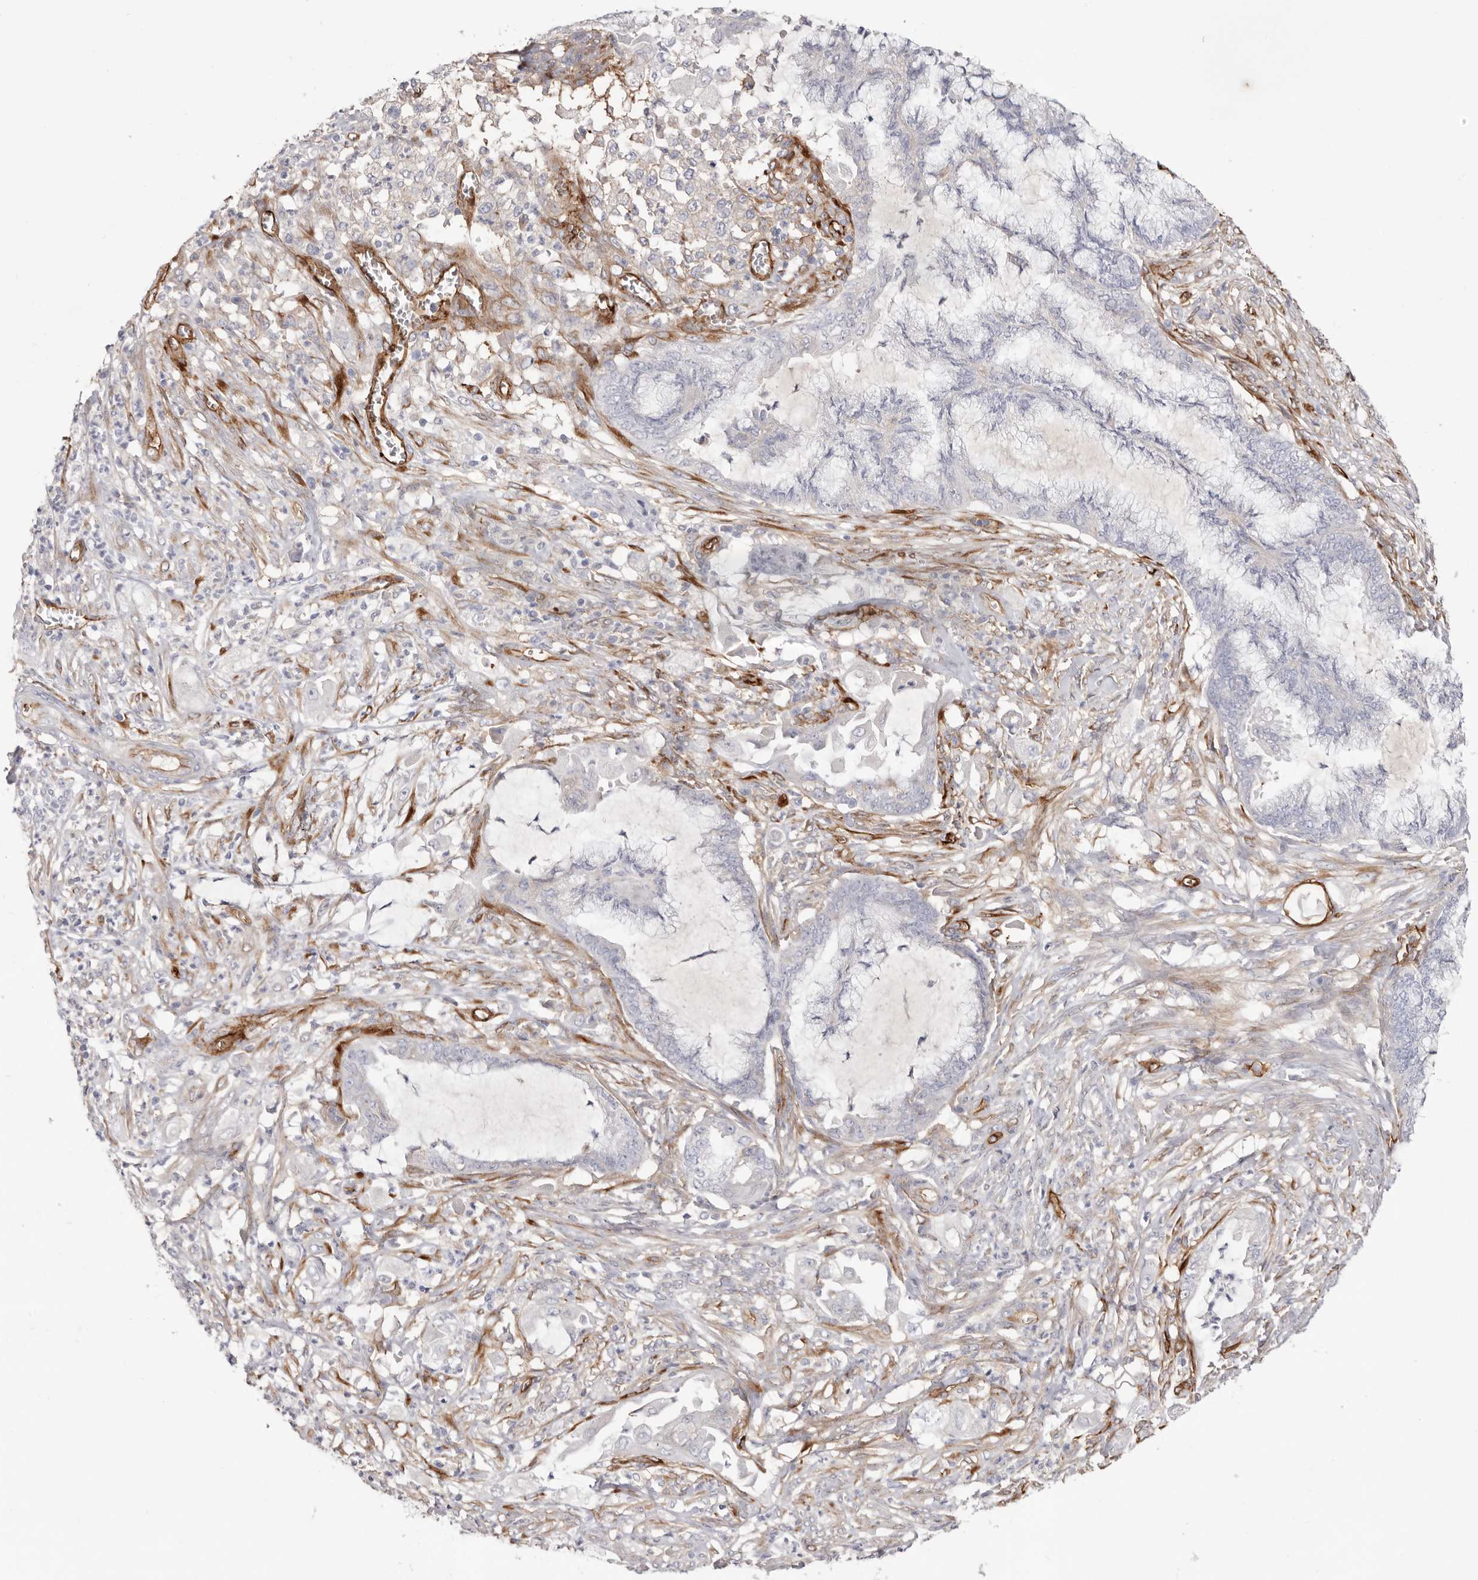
{"staining": {"intensity": "negative", "quantity": "none", "location": "none"}, "tissue": "endometrial cancer", "cell_type": "Tumor cells", "image_type": "cancer", "snomed": [{"axis": "morphology", "description": "Adenocarcinoma, NOS"}, {"axis": "topography", "description": "Endometrium"}], "caption": "This is a image of immunohistochemistry (IHC) staining of endometrial cancer, which shows no positivity in tumor cells.", "gene": "LRRC66", "patient": {"sex": "female", "age": 86}}